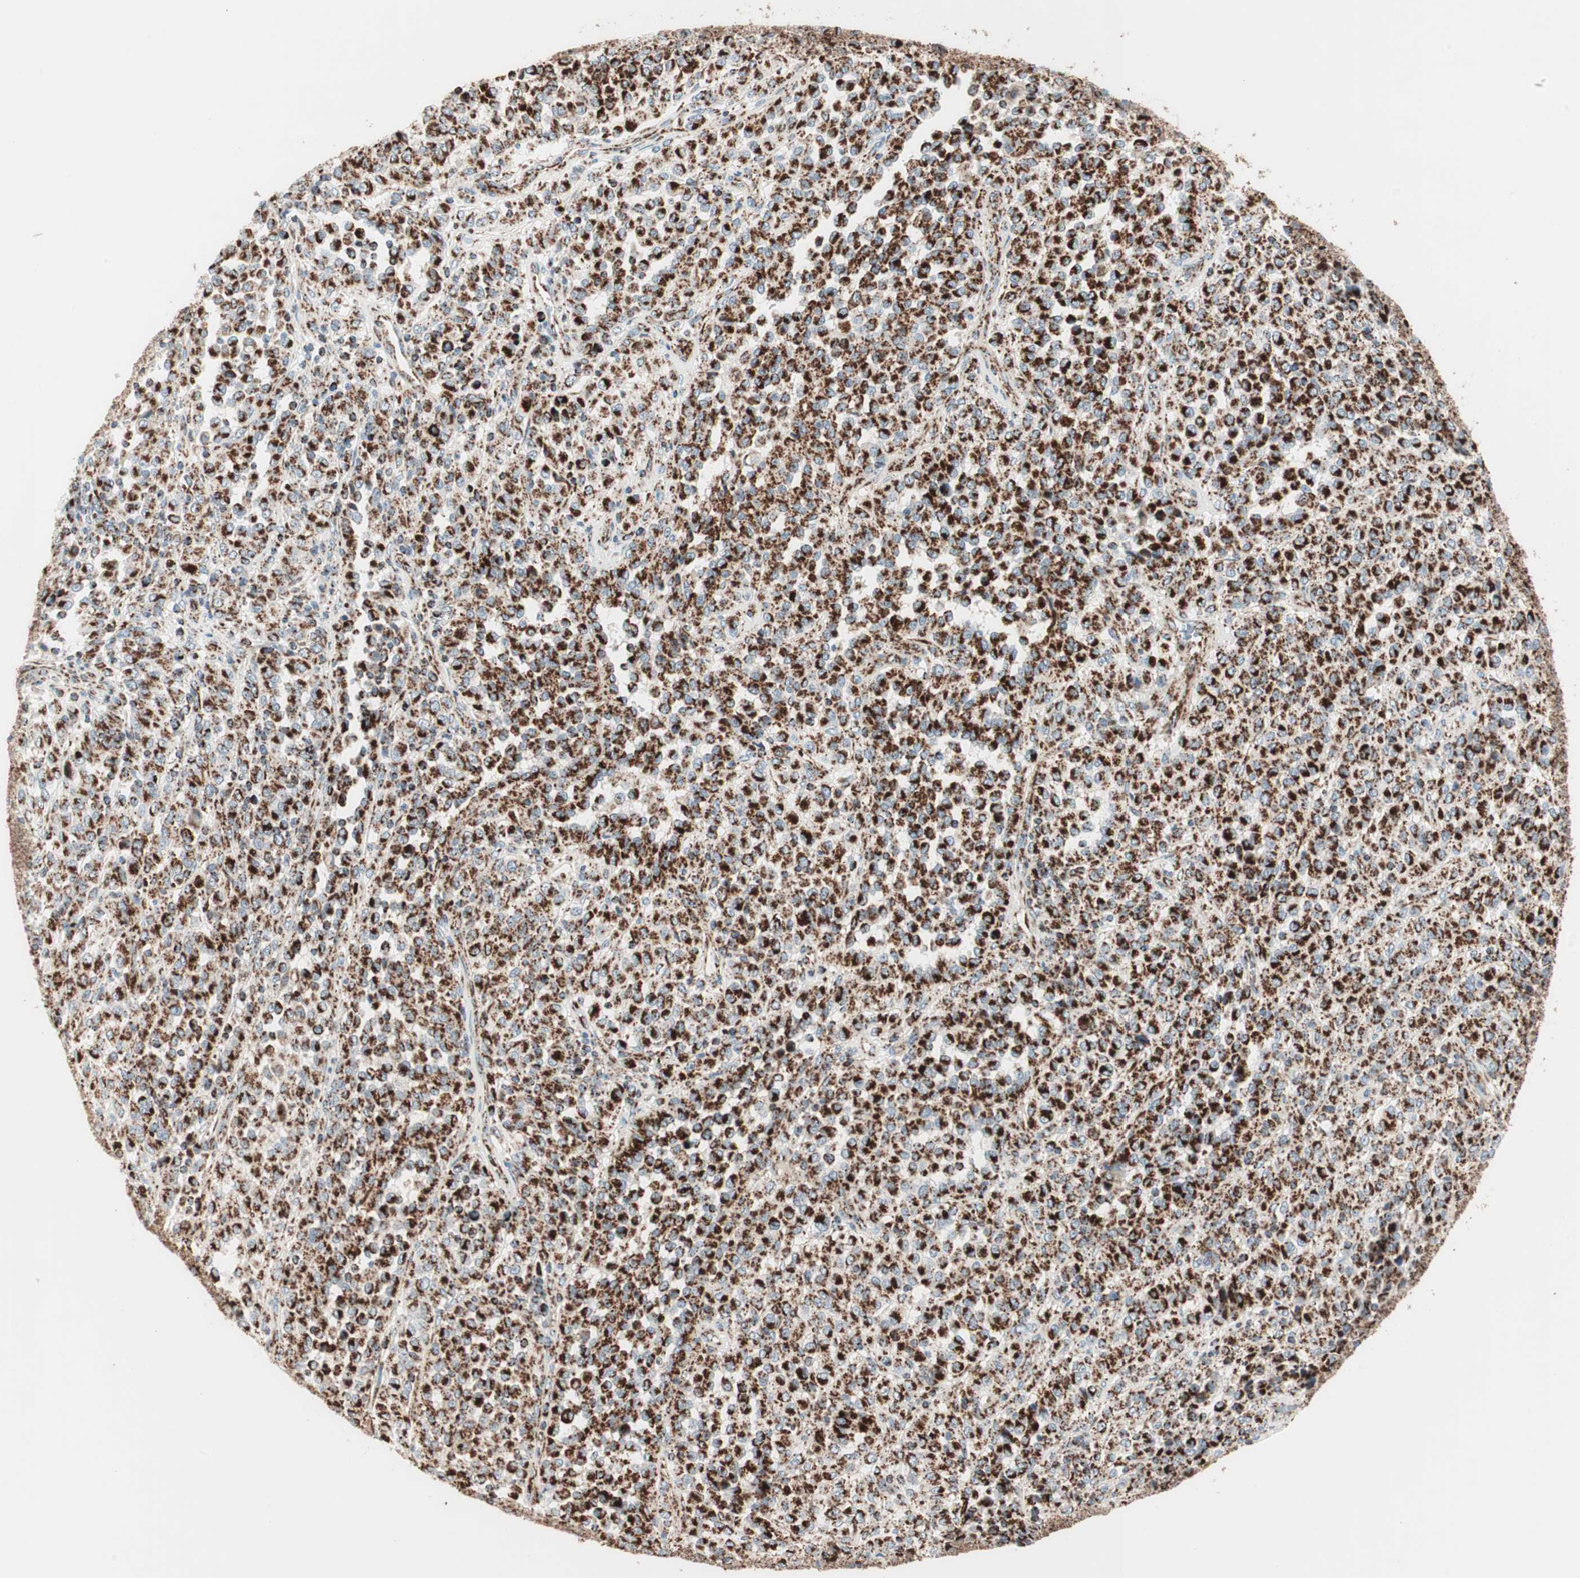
{"staining": {"intensity": "strong", "quantity": ">75%", "location": "cytoplasmic/membranous"}, "tissue": "melanoma", "cell_type": "Tumor cells", "image_type": "cancer", "snomed": [{"axis": "morphology", "description": "Malignant melanoma, Metastatic site"}, {"axis": "topography", "description": "Pancreas"}], "caption": "Immunohistochemical staining of melanoma reveals strong cytoplasmic/membranous protein staining in about >75% of tumor cells.", "gene": "TOMM20", "patient": {"sex": "female", "age": 30}}